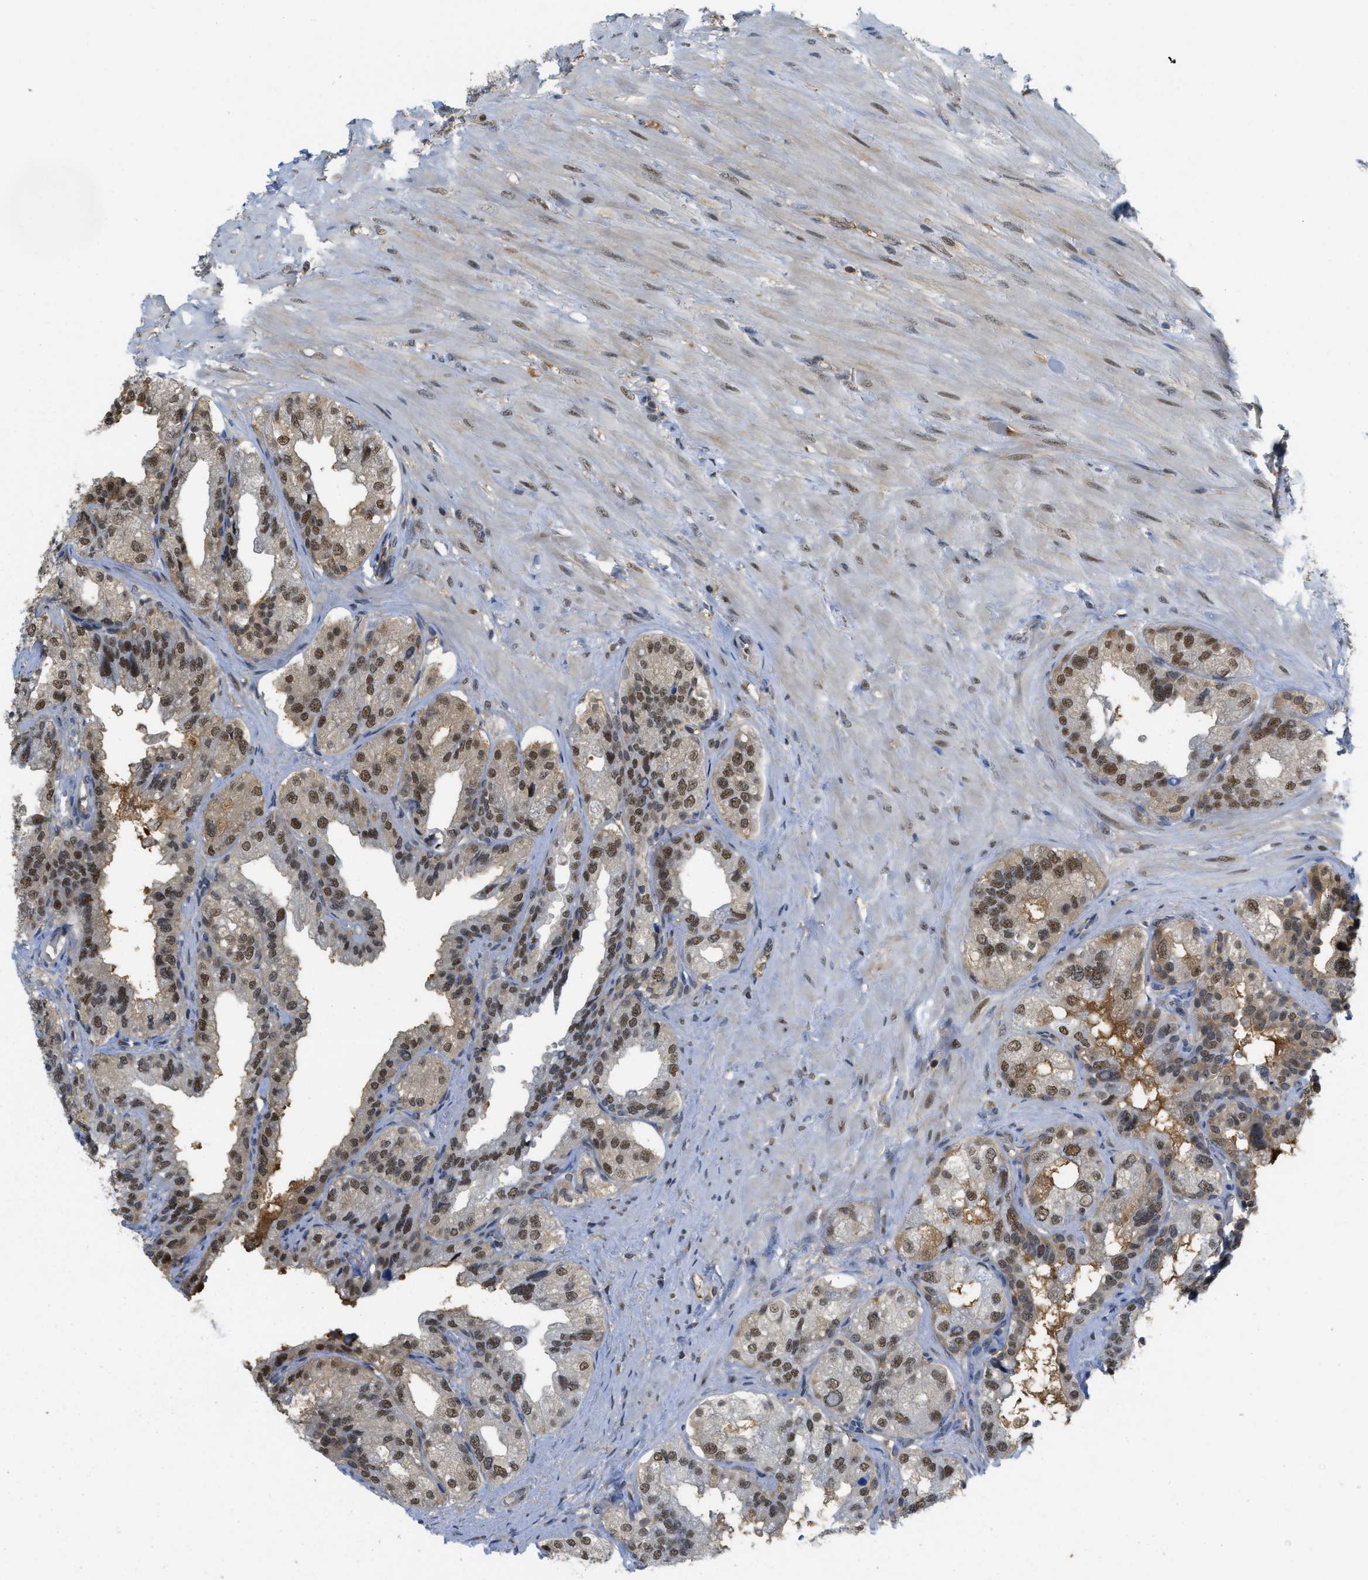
{"staining": {"intensity": "strong", "quantity": "25%-75%", "location": "nuclear"}, "tissue": "seminal vesicle", "cell_type": "Glandular cells", "image_type": "normal", "snomed": [{"axis": "morphology", "description": "Normal tissue, NOS"}, {"axis": "topography", "description": "Seminal veicle"}], "caption": "About 25%-75% of glandular cells in unremarkable seminal vesicle exhibit strong nuclear protein positivity as visualized by brown immunohistochemical staining.", "gene": "PSMC5", "patient": {"sex": "male", "age": 68}}